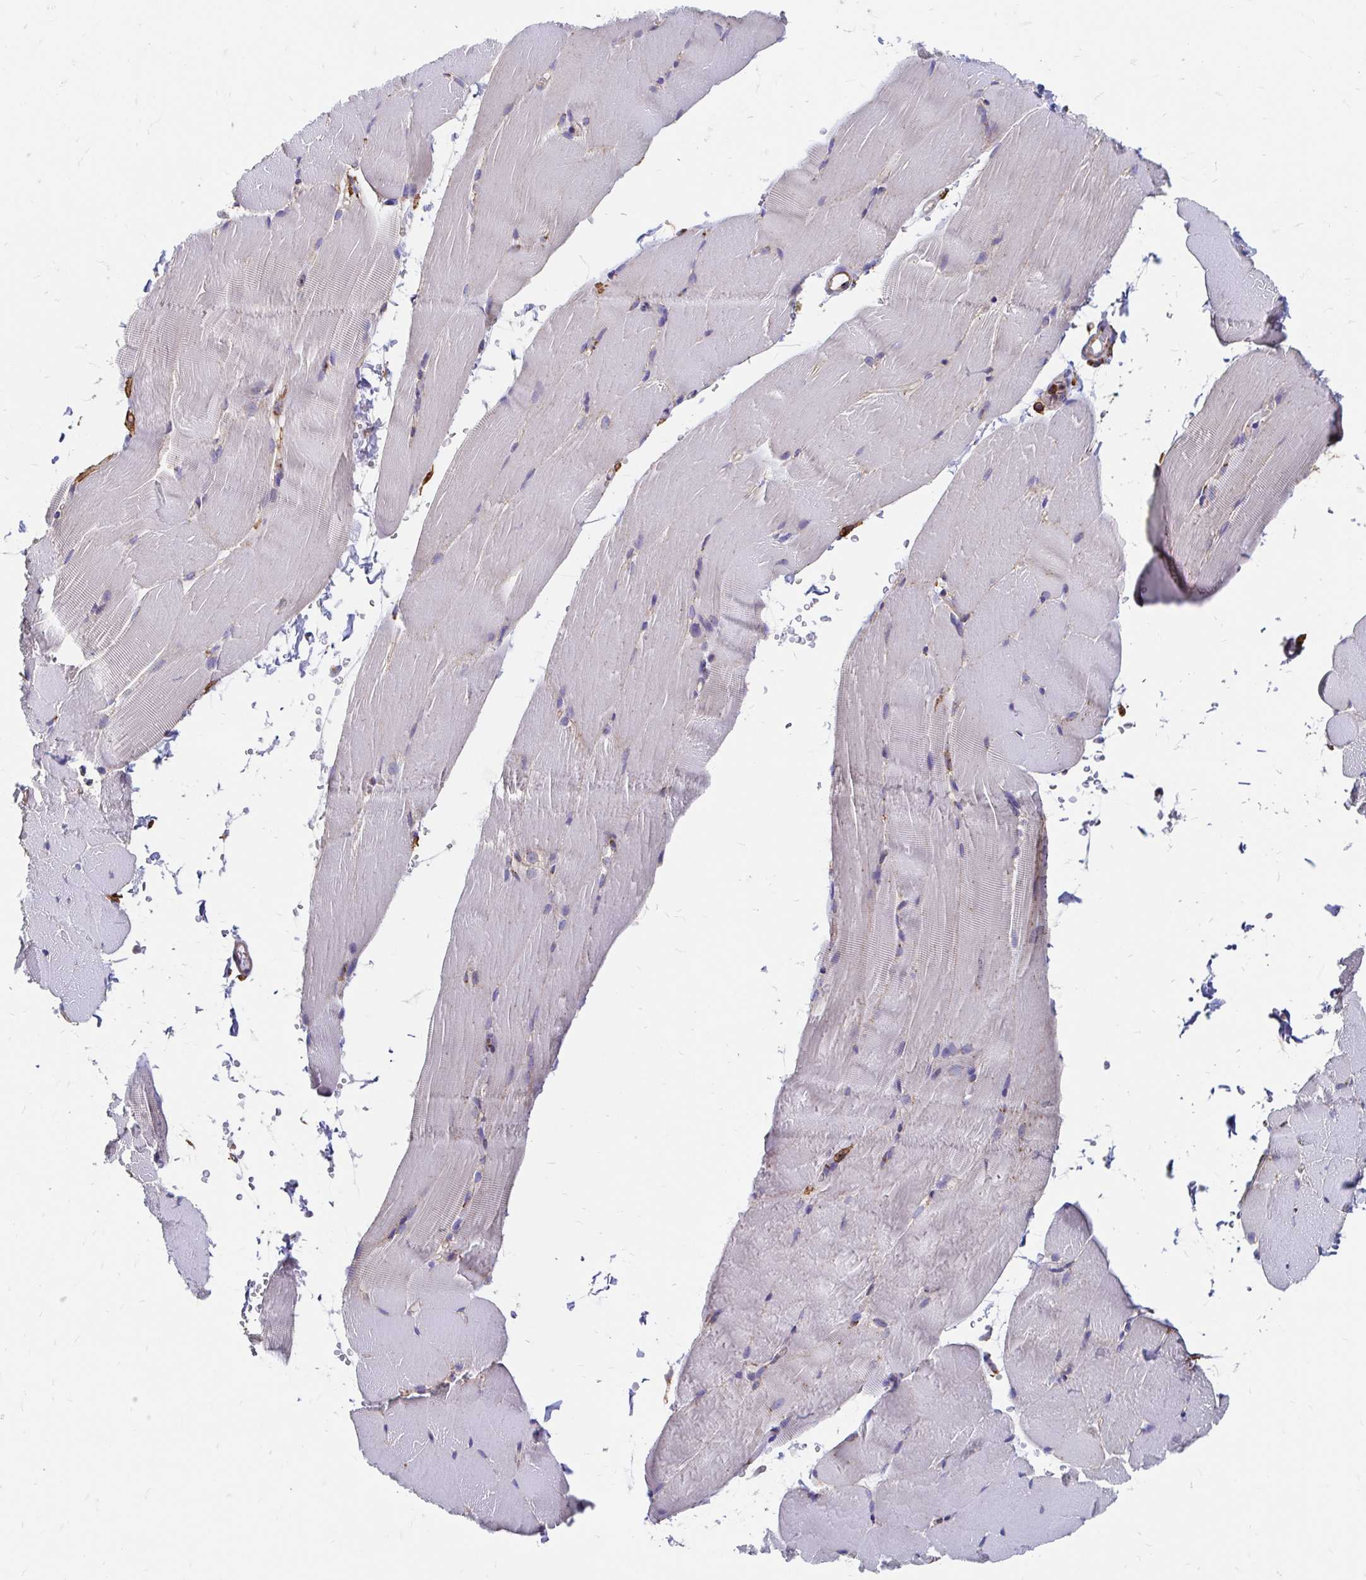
{"staining": {"intensity": "negative", "quantity": "none", "location": "none"}, "tissue": "skeletal muscle", "cell_type": "Myocytes", "image_type": "normal", "snomed": [{"axis": "morphology", "description": "Normal tissue, NOS"}, {"axis": "topography", "description": "Skeletal muscle"}], "caption": "Myocytes show no significant protein expression in unremarkable skeletal muscle. Nuclei are stained in blue.", "gene": "CLTC", "patient": {"sex": "female", "age": 37}}